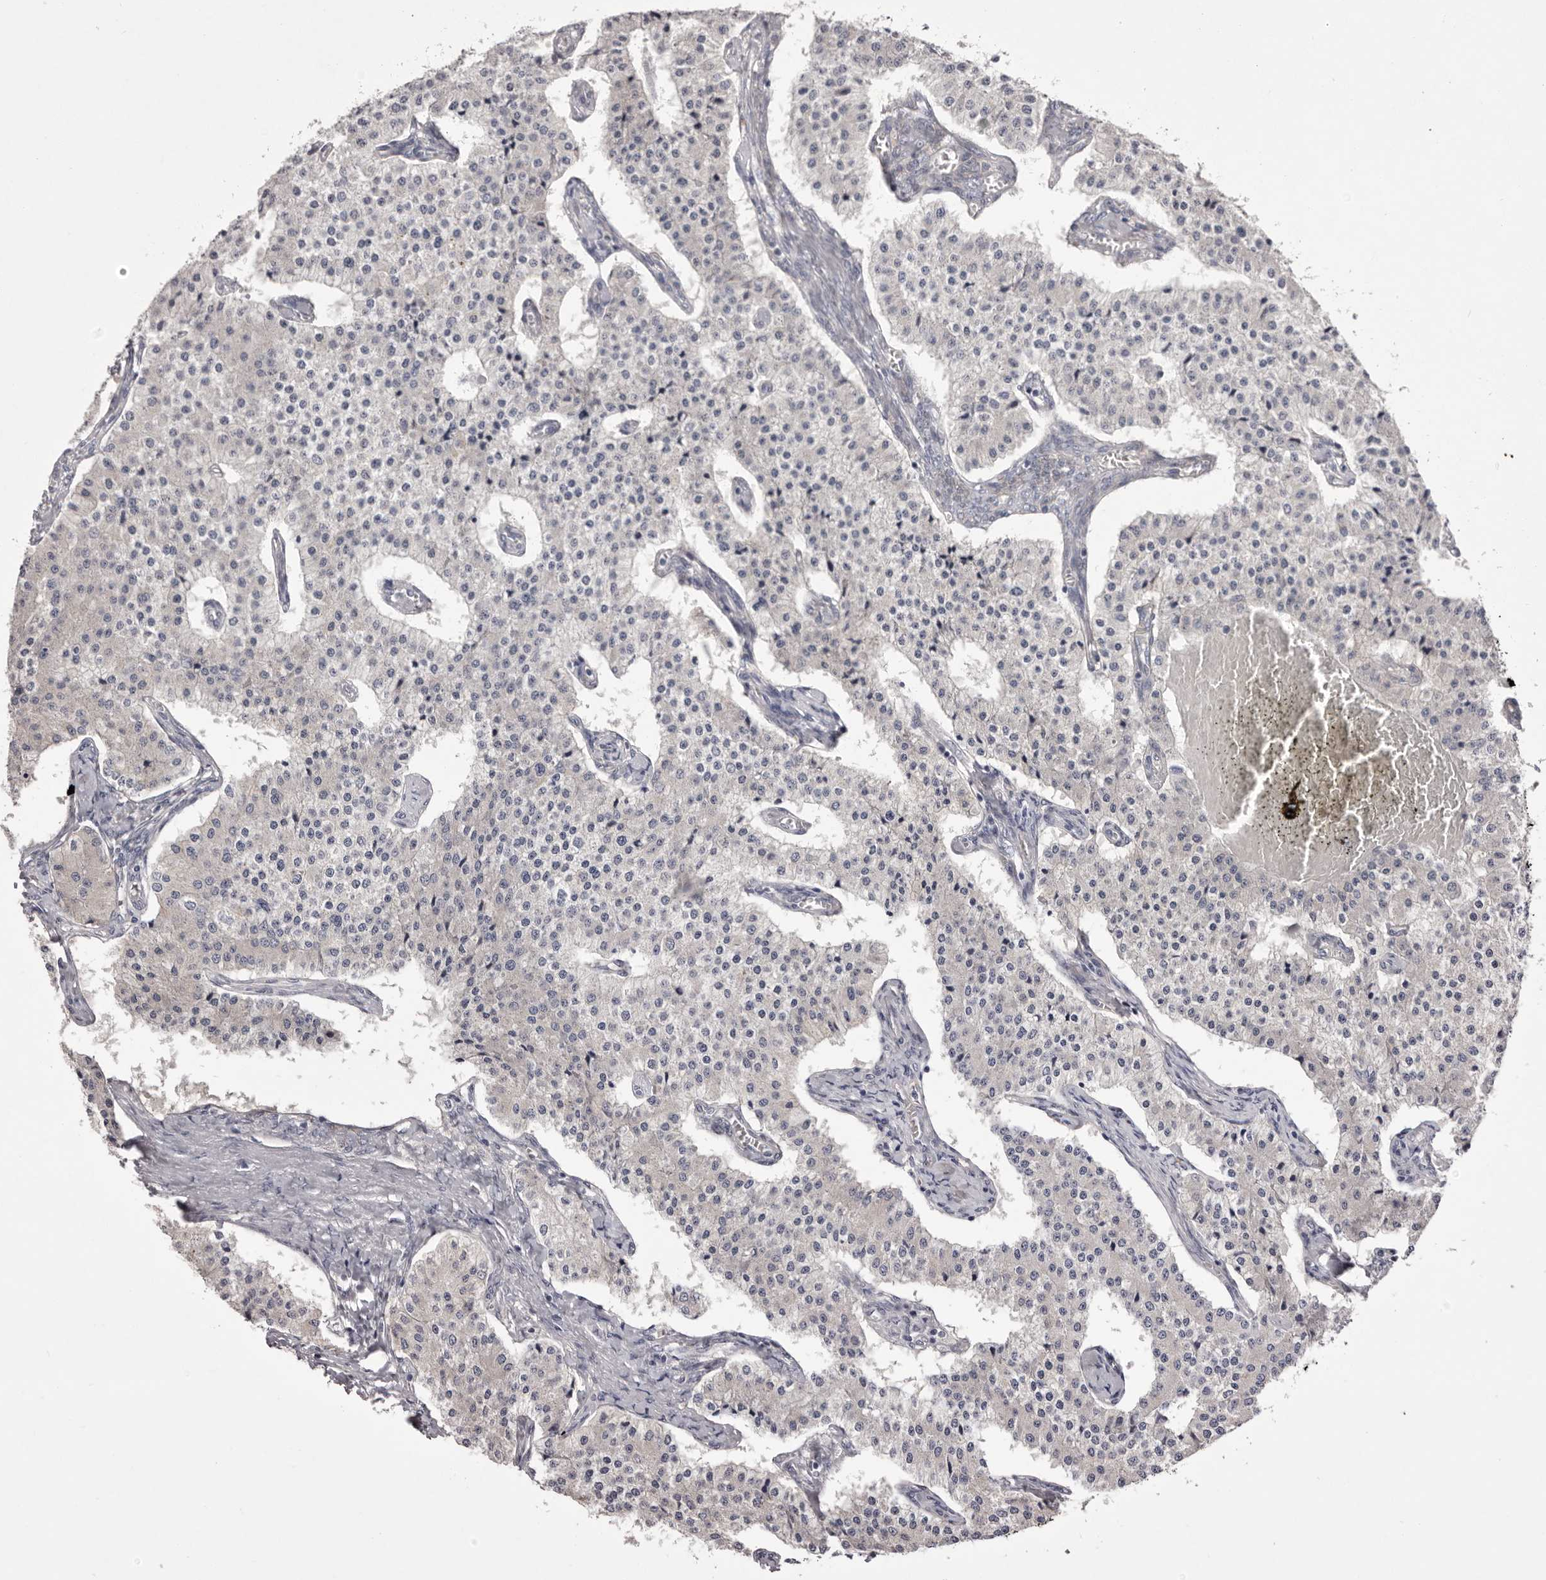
{"staining": {"intensity": "negative", "quantity": "none", "location": "none"}, "tissue": "carcinoid", "cell_type": "Tumor cells", "image_type": "cancer", "snomed": [{"axis": "morphology", "description": "Carcinoid, malignant, NOS"}, {"axis": "topography", "description": "Colon"}], "caption": "This is an IHC micrograph of malignant carcinoid. There is no expression in tumor cells.", "gene": "PNRC1", "patient": {"sex": "female", "age": 52}}